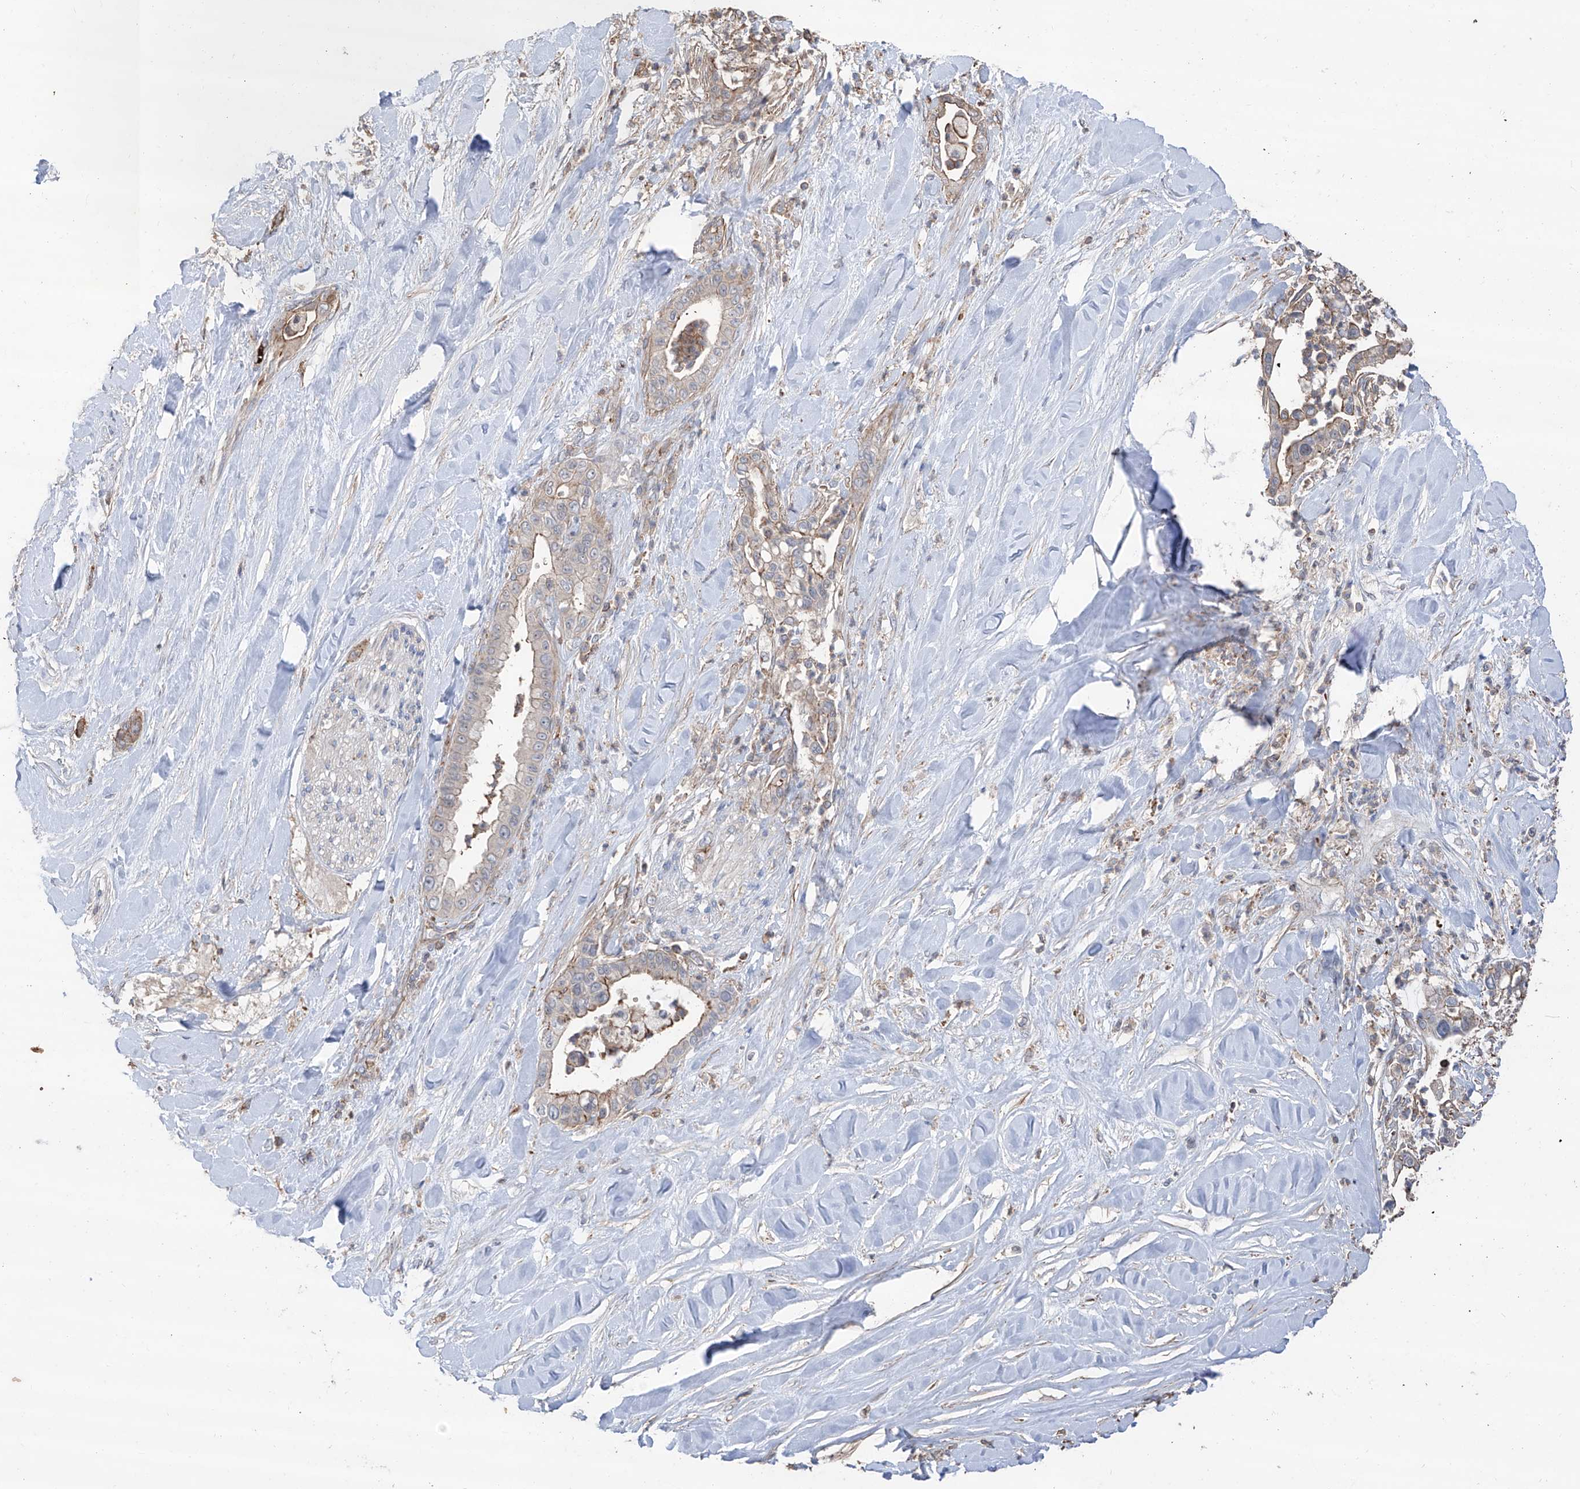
{"staining": {"intensity": "moderate", "quantity": "<25%", "location": "cytoplasmic/membranous"}, "tissue": "liver cancer", "cell_type": "Tumor cells", "image_type": "cancer", "snomed": [{"axis": "morphology", "description": "Cholangiocarcinoma"}, {"axis": "topography", "description": "Liver"}], "caption": "Human liver cancer stained with a protein marker demonstrates moderate staining in tumor cells.", "gene": "EDN1", "patient": {"sex": "female", "age": 54}}